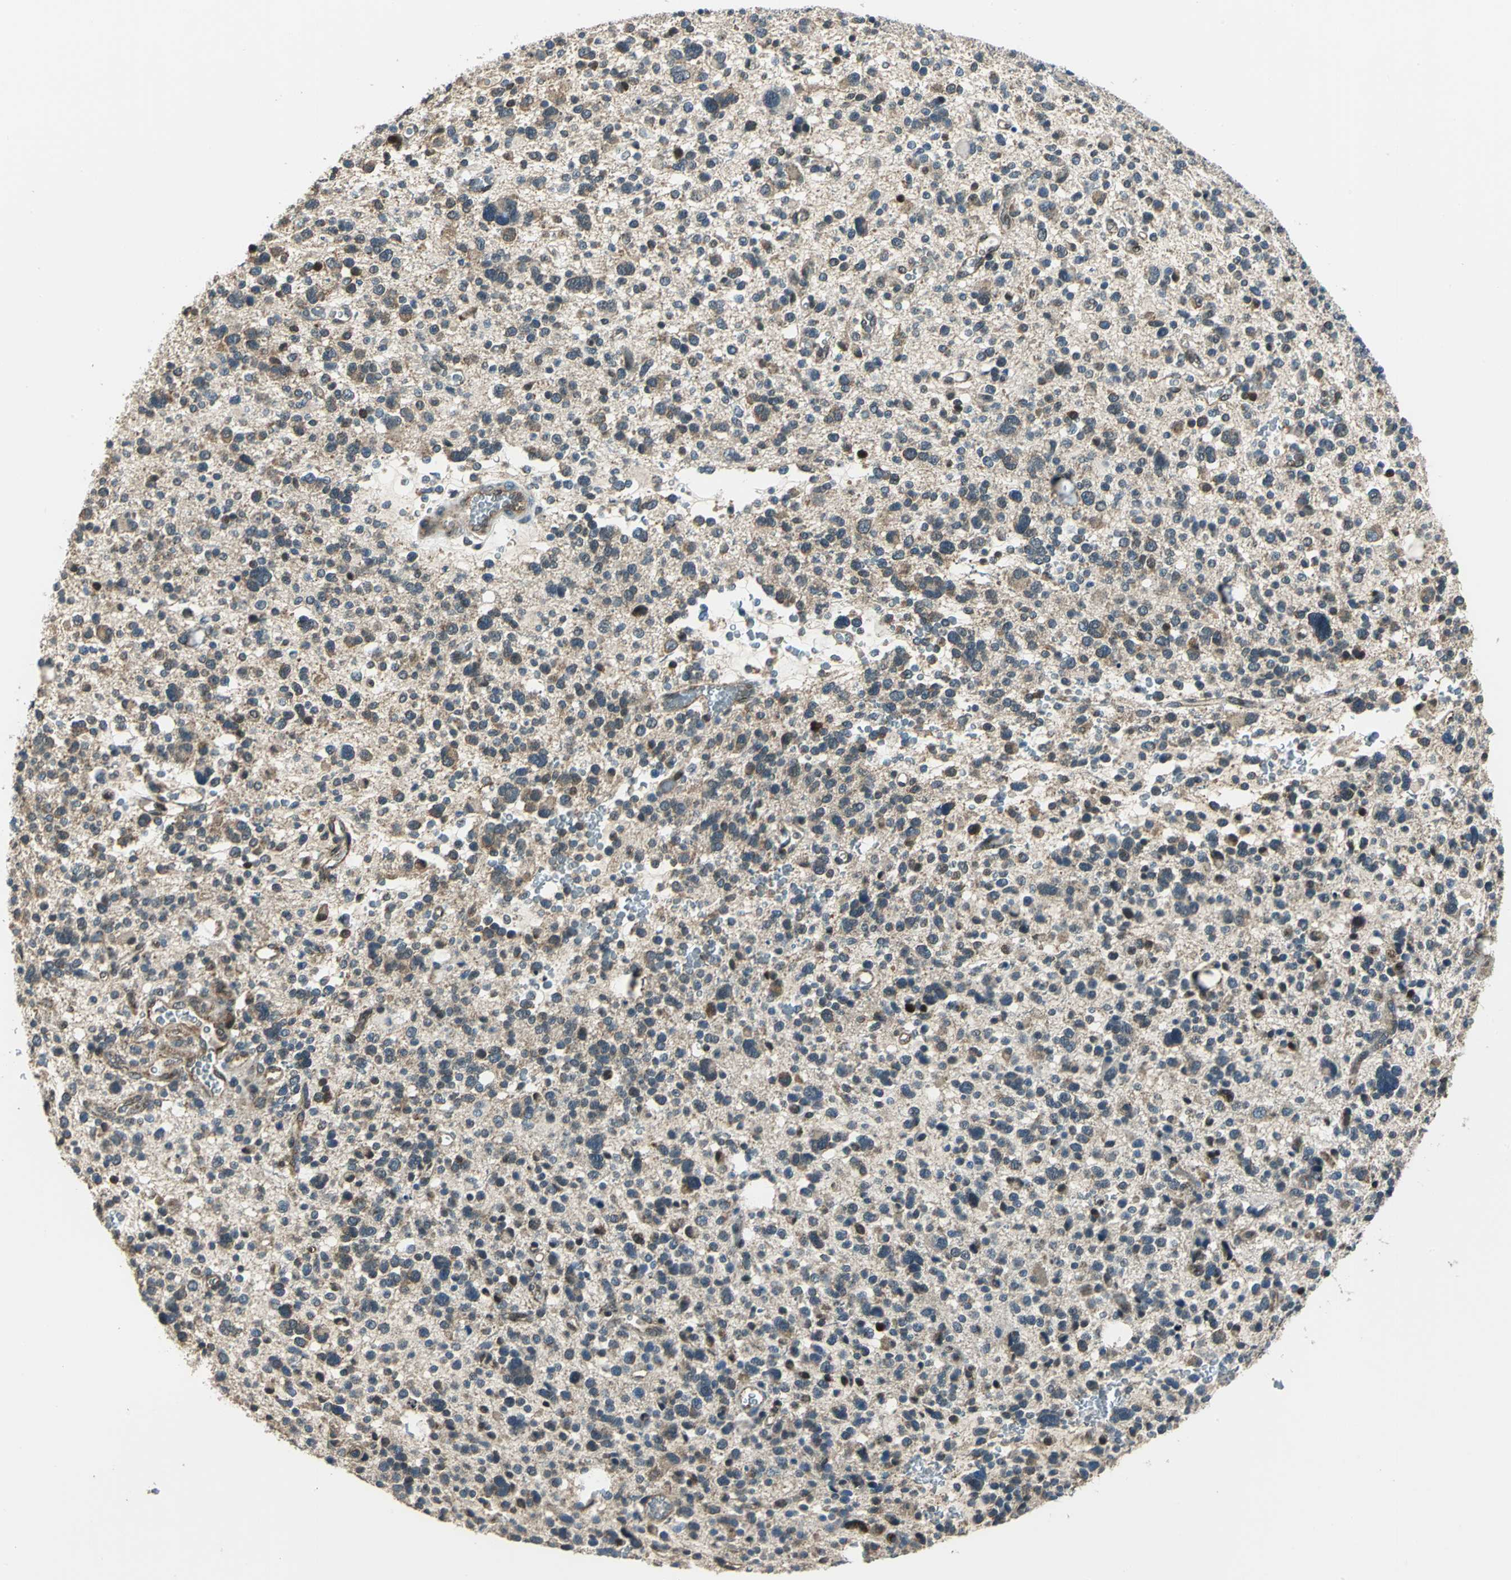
{"staining": {"intensity": "moderate", "quantity": ">75%", "location": "cytoplasmic/membranous"}, "tissue": "glioma", "cell_type": "Tumor cells", "image_type": "cancer", "snomed": [{"axis": "morphology", "description": "Glioma, malignant, High grade"}, {"axis": "topography", "description": "Brain"}], "caption": "A histopathology image of glioma stained for a protein shows moderate cytoplasmic/membranous brown staining in tumor cells.", "gene": "NUDT2", "patient": {"sex": "male", "age": 48}}